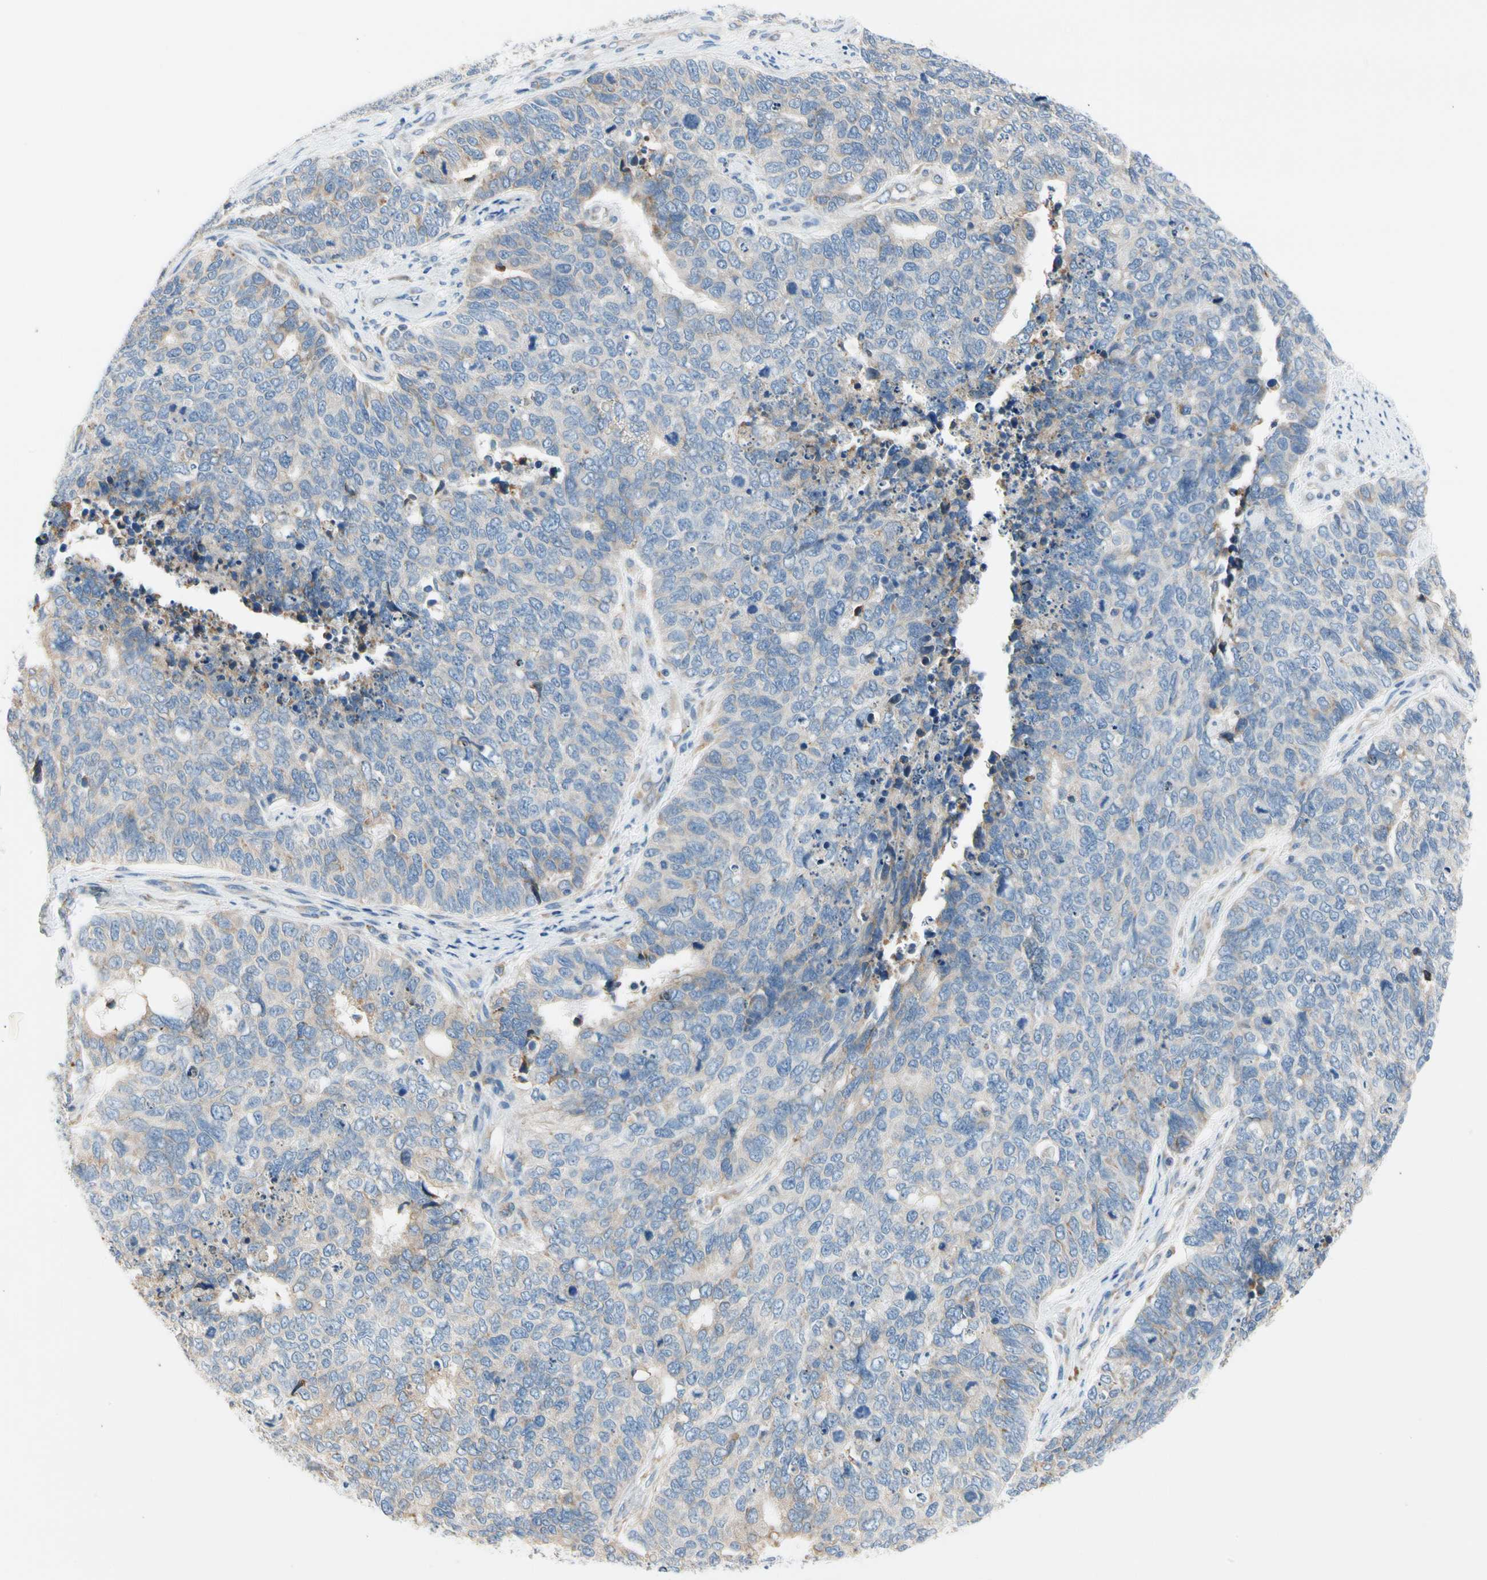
{"staining": {"intensity": "weak", "quantity": "<25%", "location": "cytoplasmic/membranous"}, "tissue": "cervical cancer", "cell_type": "Tumor cells", "image_type": "cancer", "snomed": [{"axis": "morphology", "description": "Squamous cell carcinoma, NOS"}, {"axis": "topography", "description": "Cervix"}], "caption": "Immunohistochemistry (IHC) micrograph of cervical cancer stained for a protein (brown), which exhibits no positivity in tumor cells. Brightfield microscopy of IHC stained with DAB (brown) and hematoxylin (blue), captured at high magnification.", "gene": "STXBP1", "patient": {"sex": "female", "age": 63}}